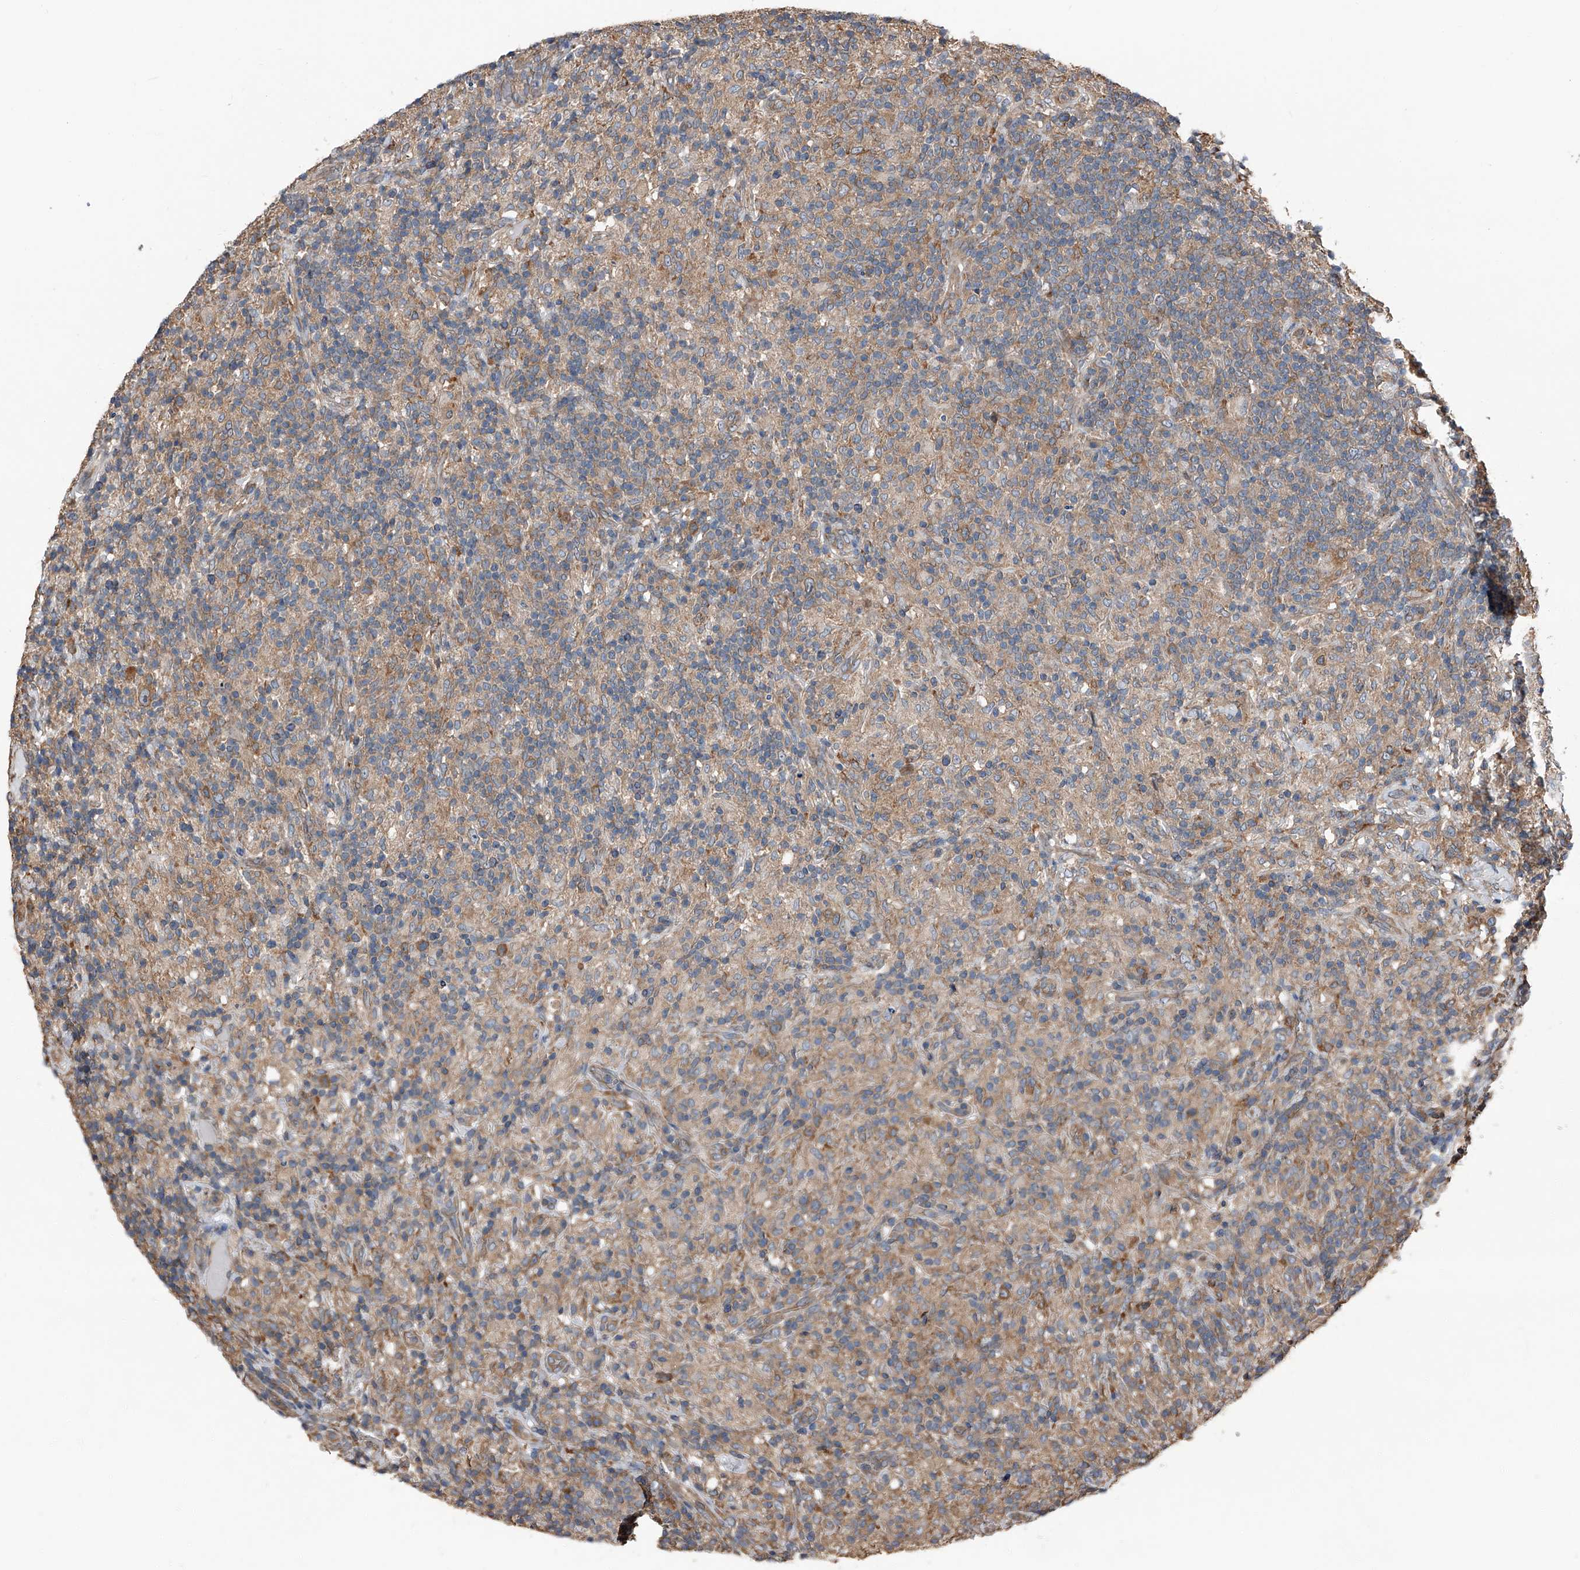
{"staining": {"intensity": "weak", "quantity": ">75%", "location": "cytoplasmic/membranous"}, "tissue": "lymphoma", "cell_type": "Tumor cells", "image_type": "cancer", "snomed": [{"axis": "morphology", "description": "Hodgkin's disease, NOS"}, {"axis": "topography", "description": "Lymph node"}], "caption": "IHC photomicrograph of neoplastic tissue: Hodgkin's disease stained using IHC shows low levels of weak protein expression localized specifically in the cytoplasmic/membranous of tumor cells, appearing as a cytoplasmic/membranous brown color.", "gene": "KCNJ2", "patient": {"sex": "male", "age": 70}}